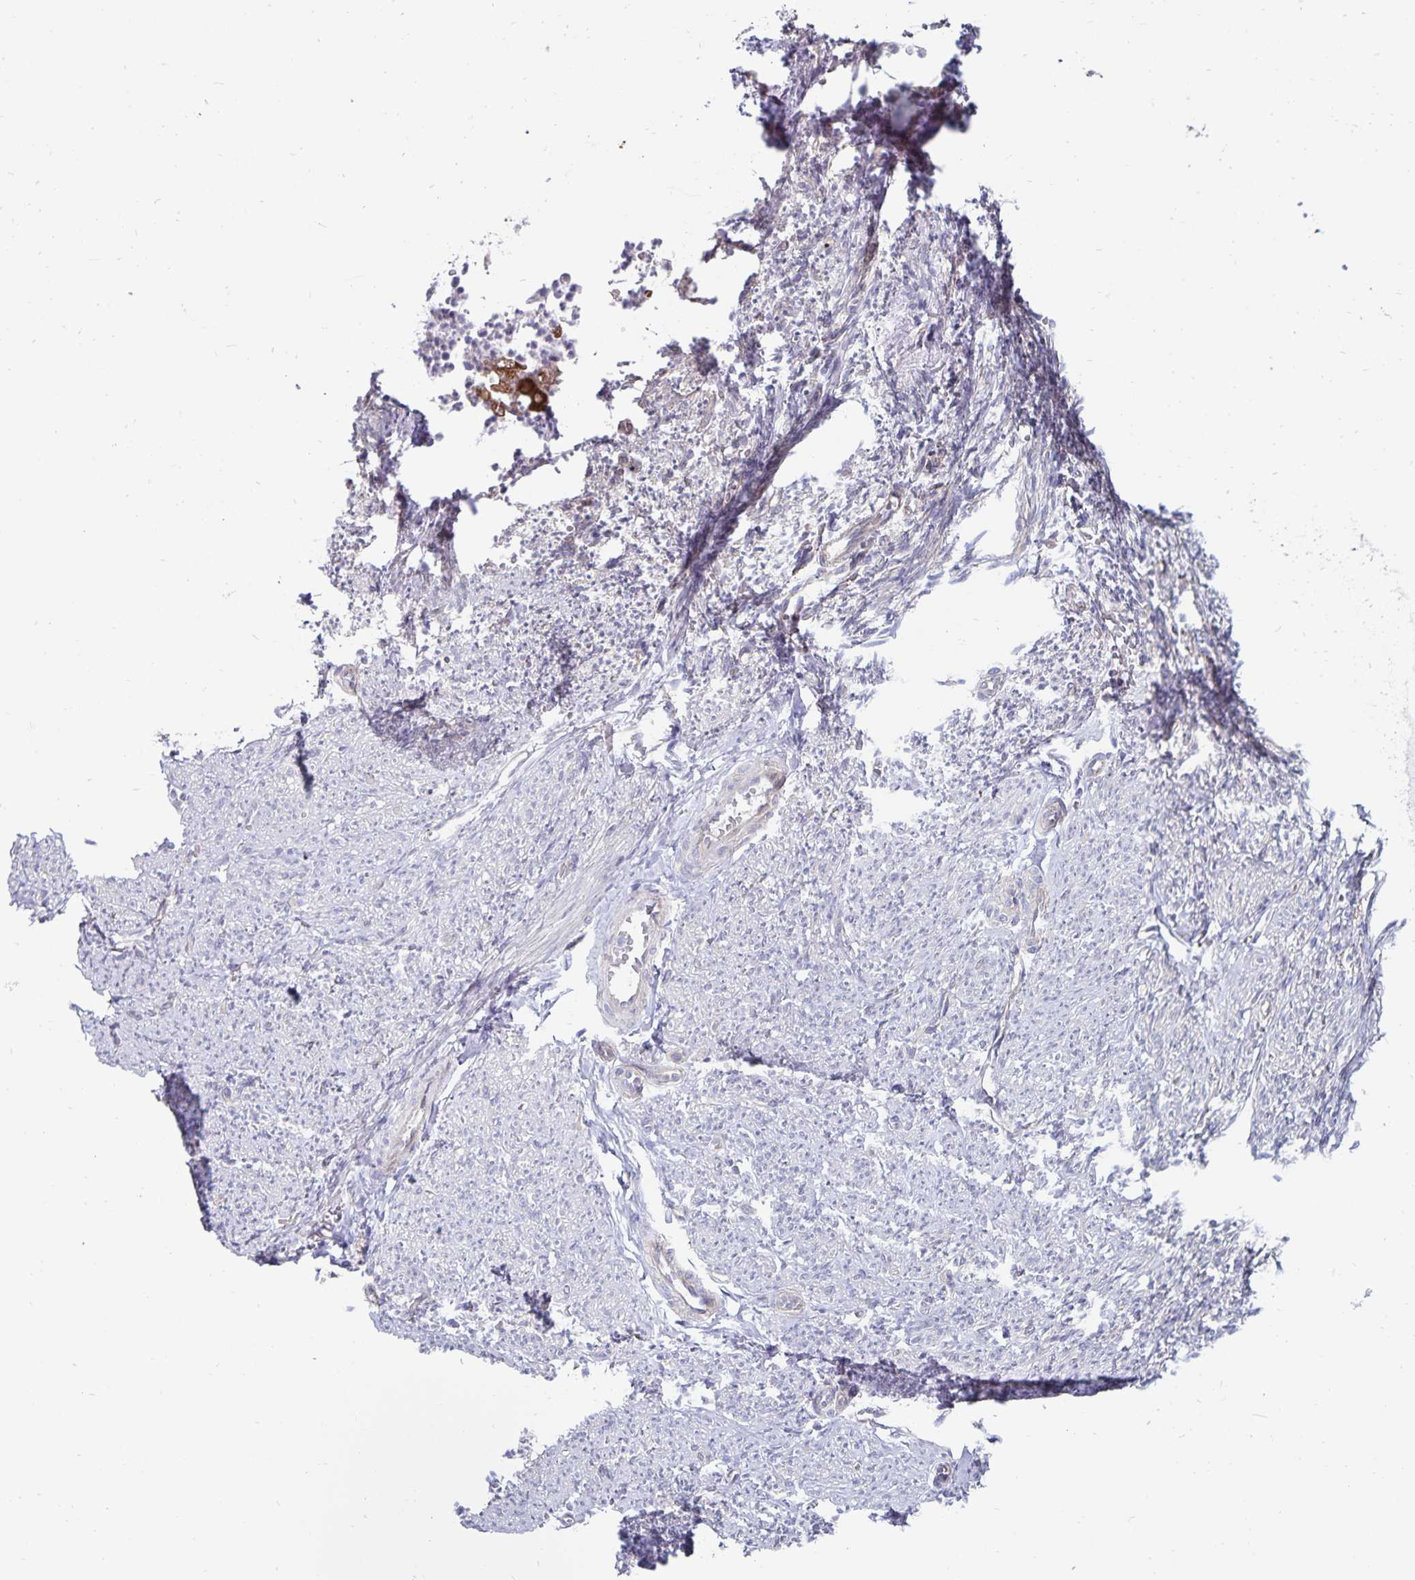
{"staining": {"intensity": "negative", "quantity": "none", "location": "none"}, "tissue": "smooth muscle", "cell_type": "Smooth muscle cells", "image_type": "normal", "snomed": [{"axis": "morphology", "description": "Normal tissue, NOS"}, {"axis": "topography", "description": "Smooth muscle"}], "caption": "High power microscopy photomicrograph of an IHC image of normal smooth muscle, revealing no significant staining in smooth muscle cells.", "gene": "CDKN2B", "patient": {"sex": "female", "age": 65}}